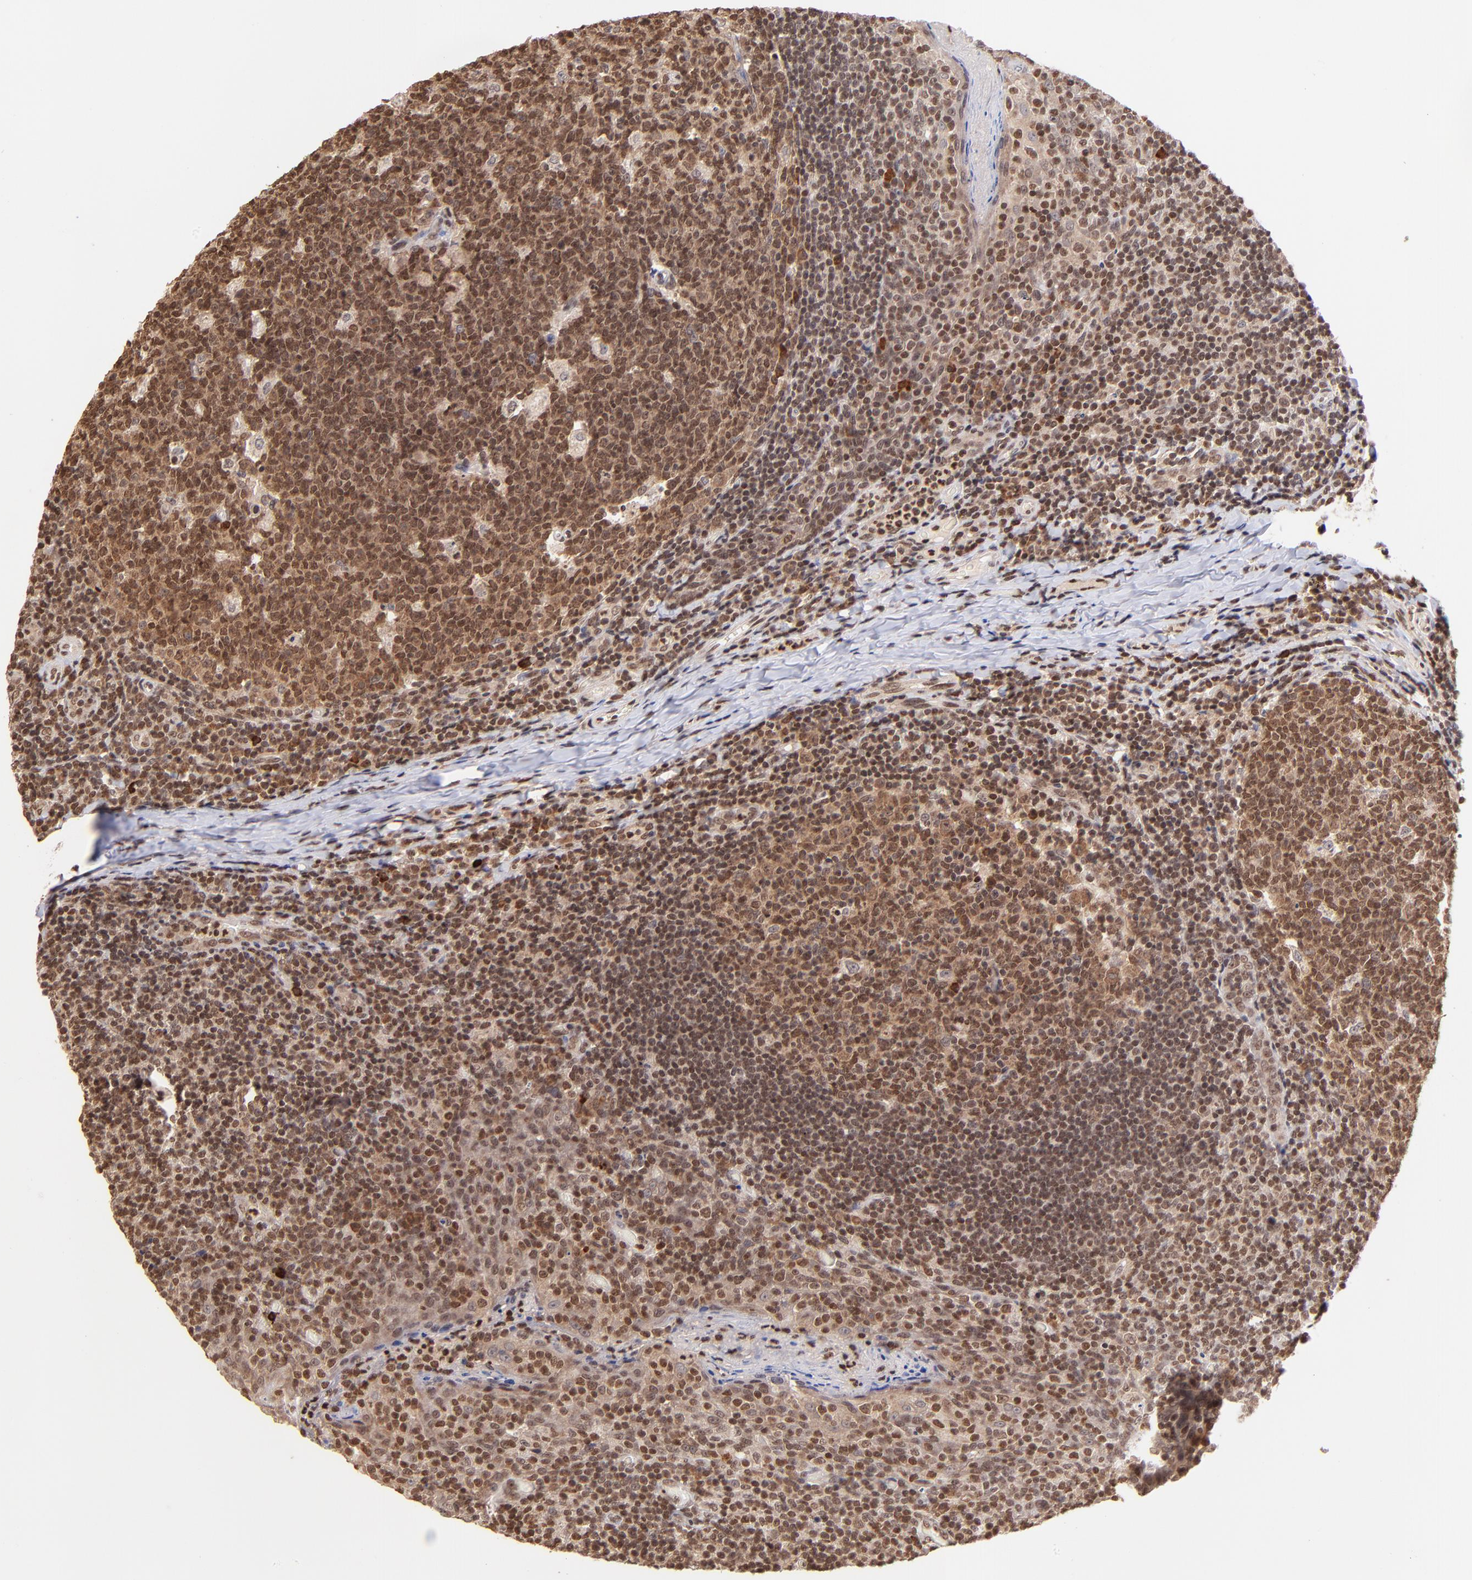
{"staining": {"intensity": "strong", "quantity": ">75%", "location": "cytoplasmic/membranous,nuclear"}, "tissue": "tonsil", "cell_type": "Germinal center cells", "image_type": "normal", "snomed": [{"axis": "morphology", "description": "Normal tissue, NOS"}, {"axis": "topography", "description": "Tonsil"}], "caption": "Immunohistochemical staining of unremarkable tonsil demonstrates high levels of strong cytoplasmic/membranous,nuclear positivity in approximately >75% of germinal center cells.", "gene": "WDR25", "patient": {"sex": "male", "age": 17}}